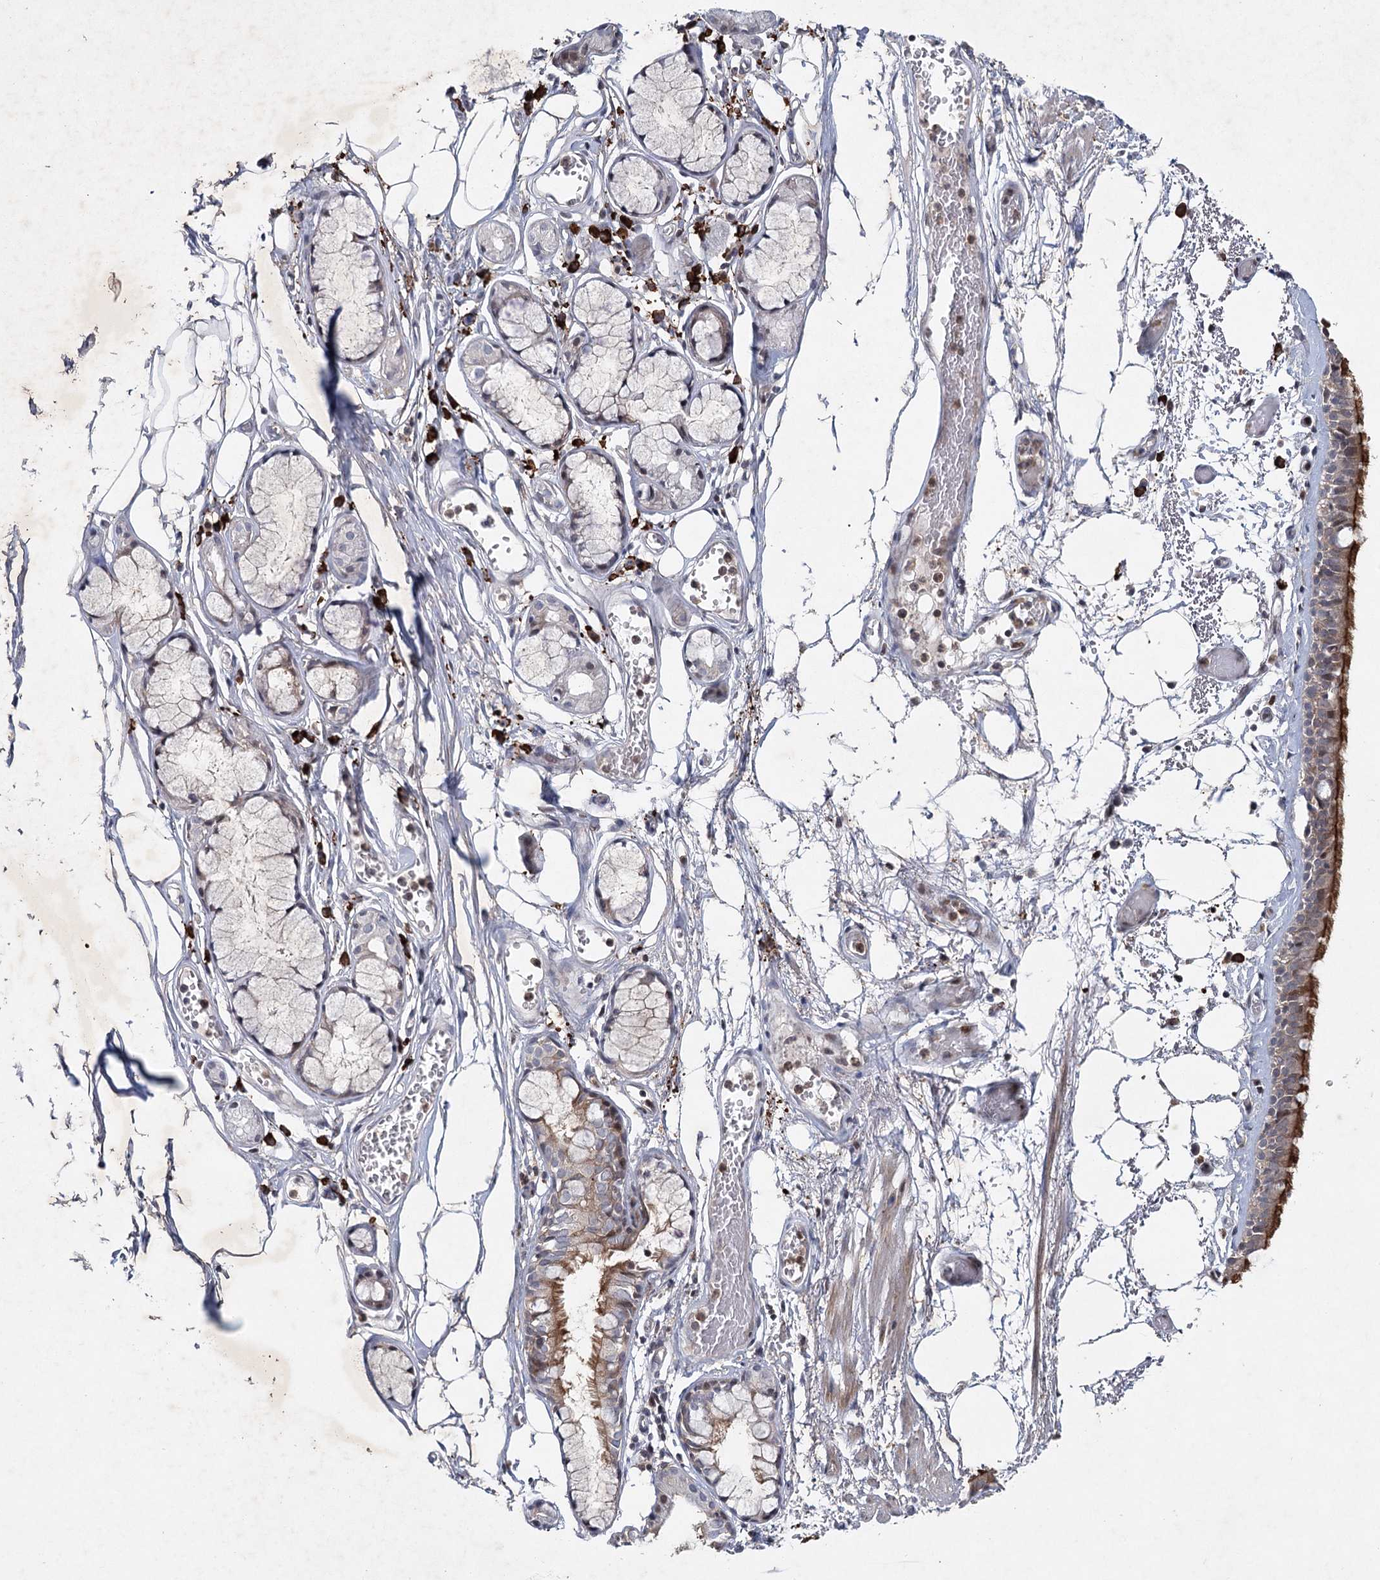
{"staining": {"intensity": "moderate", "quantity": ">75%", "location": "cytoplasmic/membranous"}, "tissue": "bronchus", "cell_type": "Respiratory epithelial cells", "image_type": "normal", "snomed": [{"axis": "morphology", "description": "Normal tissue, NOS"}, {"axis": "topography", "description": "Bronchus"}, {"axis": "topography", "description": "Lung"}], "caption": "Unremarkable bronchus displays moderate cytoplasmic/membranous positivity in about >75% of respiratory epithelial cells.", "gene": "MAP3K13", "patient": {"sex": "male", "age": 56}}